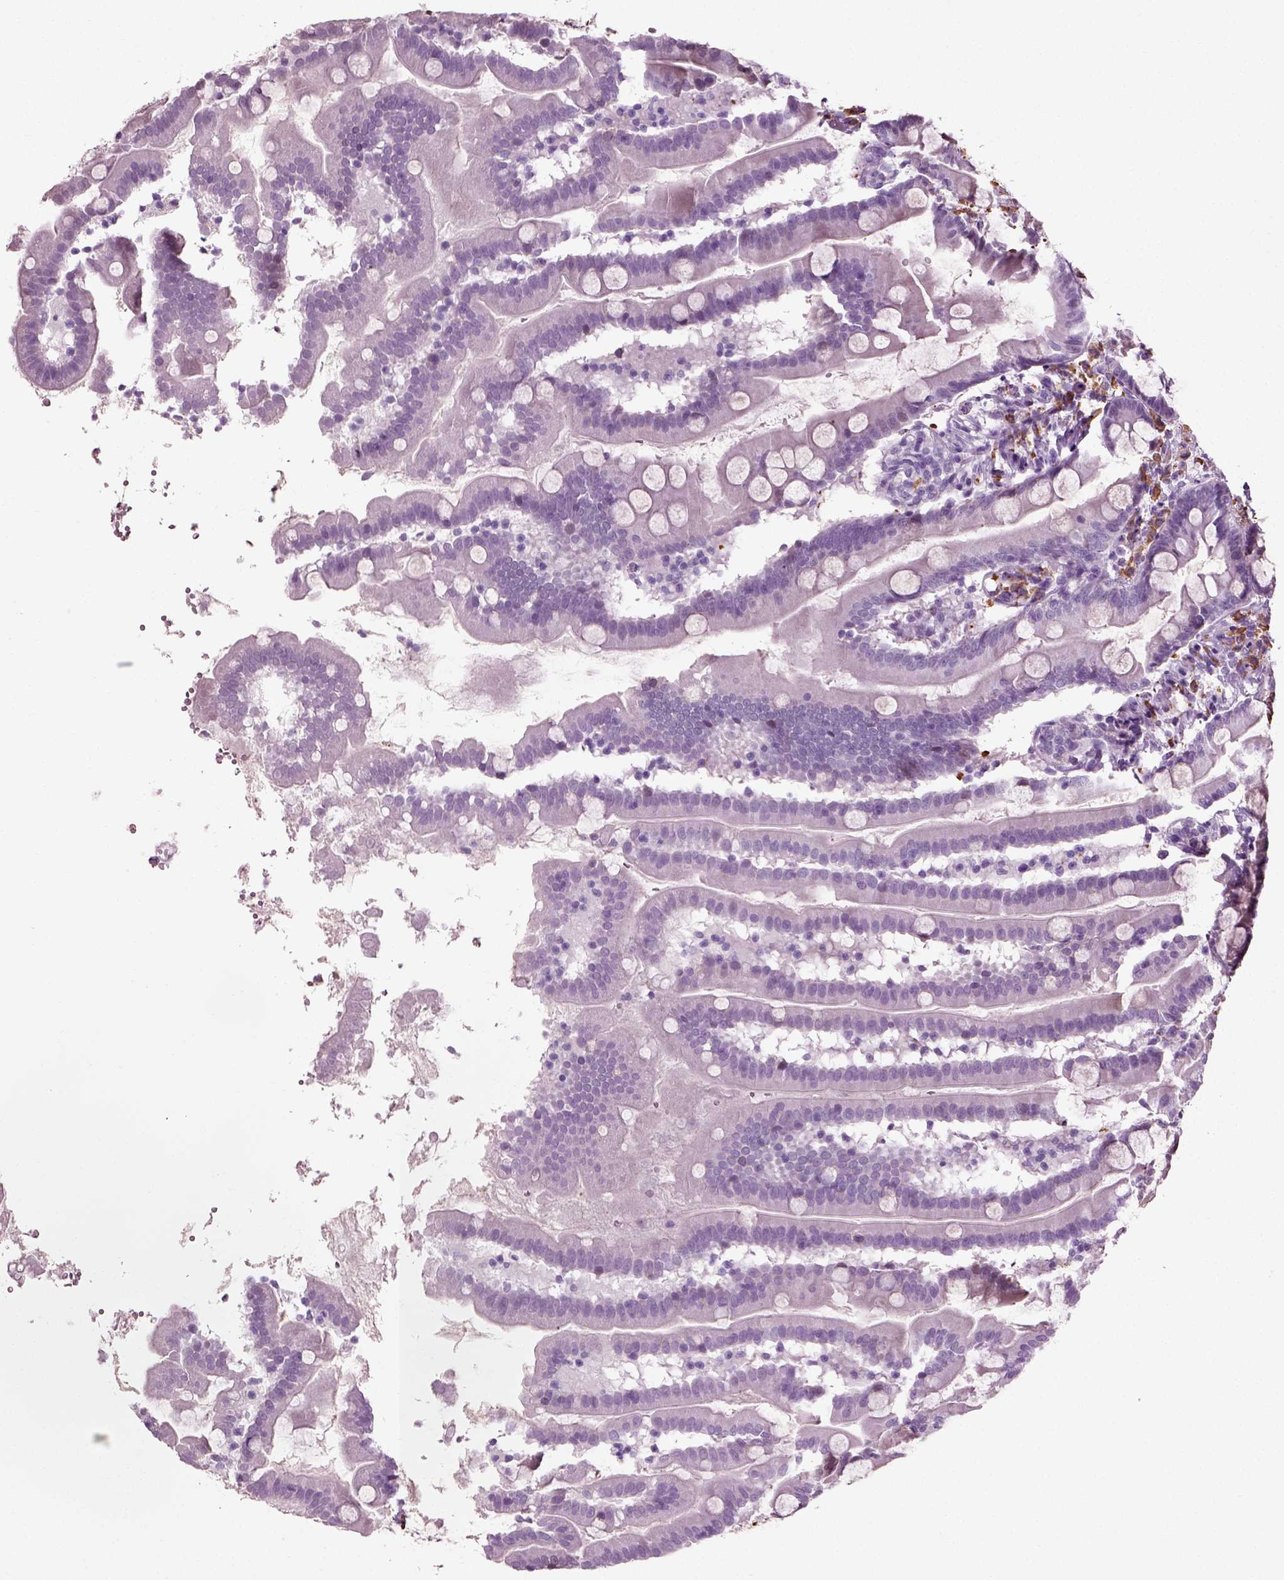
{"staining": {"intensity": "negative", "quantity": "none", "location": "none"}, "tissue": "small intestine", "cell_type": "Glandular cells", "image_type": "normal", "snomed": [{"axis": "morphology", "description": "Normal tissue, NOS"}, {"axis": "topography", "description": "Small intestine"}], "caption": "Micrograph shows no significant protein positivity in glandular cells of unremarkable small intestine.", "gene": "SLC26A8", "patient": {"sex": "female", "age": 44}}